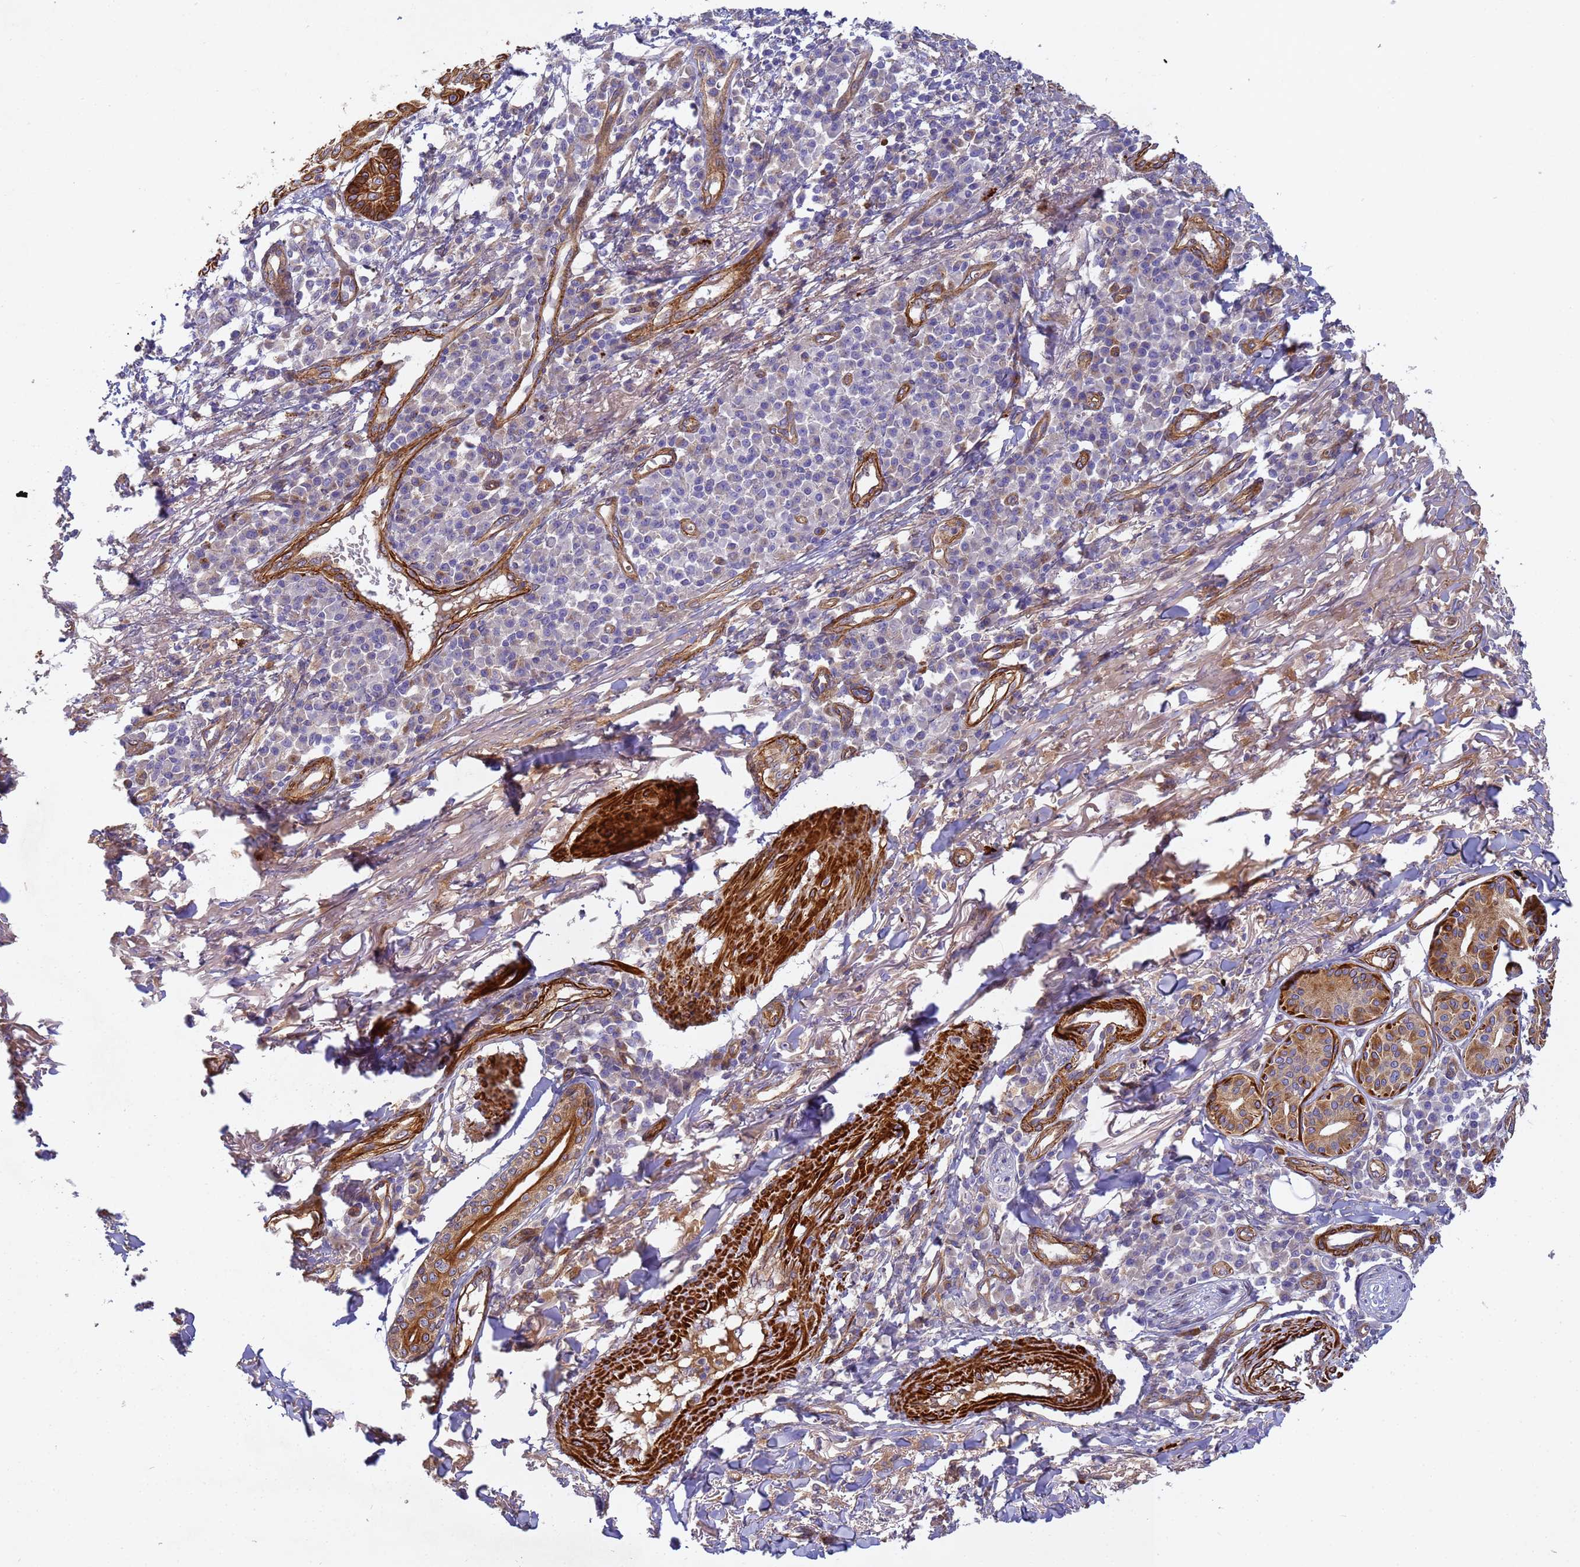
{"staining": {"intensity": "moderate", "quantity": "25%-75%", "location": "cytoplasmic/membranous"}, "tissue": "skin cancer", "cell_type": "Tumor cells", "image_type": "cancer", "snomed": [{"axis": "morphology", "description": "Squamous cell carcinoma, NOS"}, {"axis": "topography", "description": "Skin"}], "caption": "High-power microscopy captured an immunohistochemistry histopathology image of skin cancer, revealing moderate cytoplasmic/membranous positivity in approximately 25%-75% of tumor cells. Nuclei are stained in blue.", "gene": "RALGAPA2", "patient": {"sex": "male", "age": 71}}